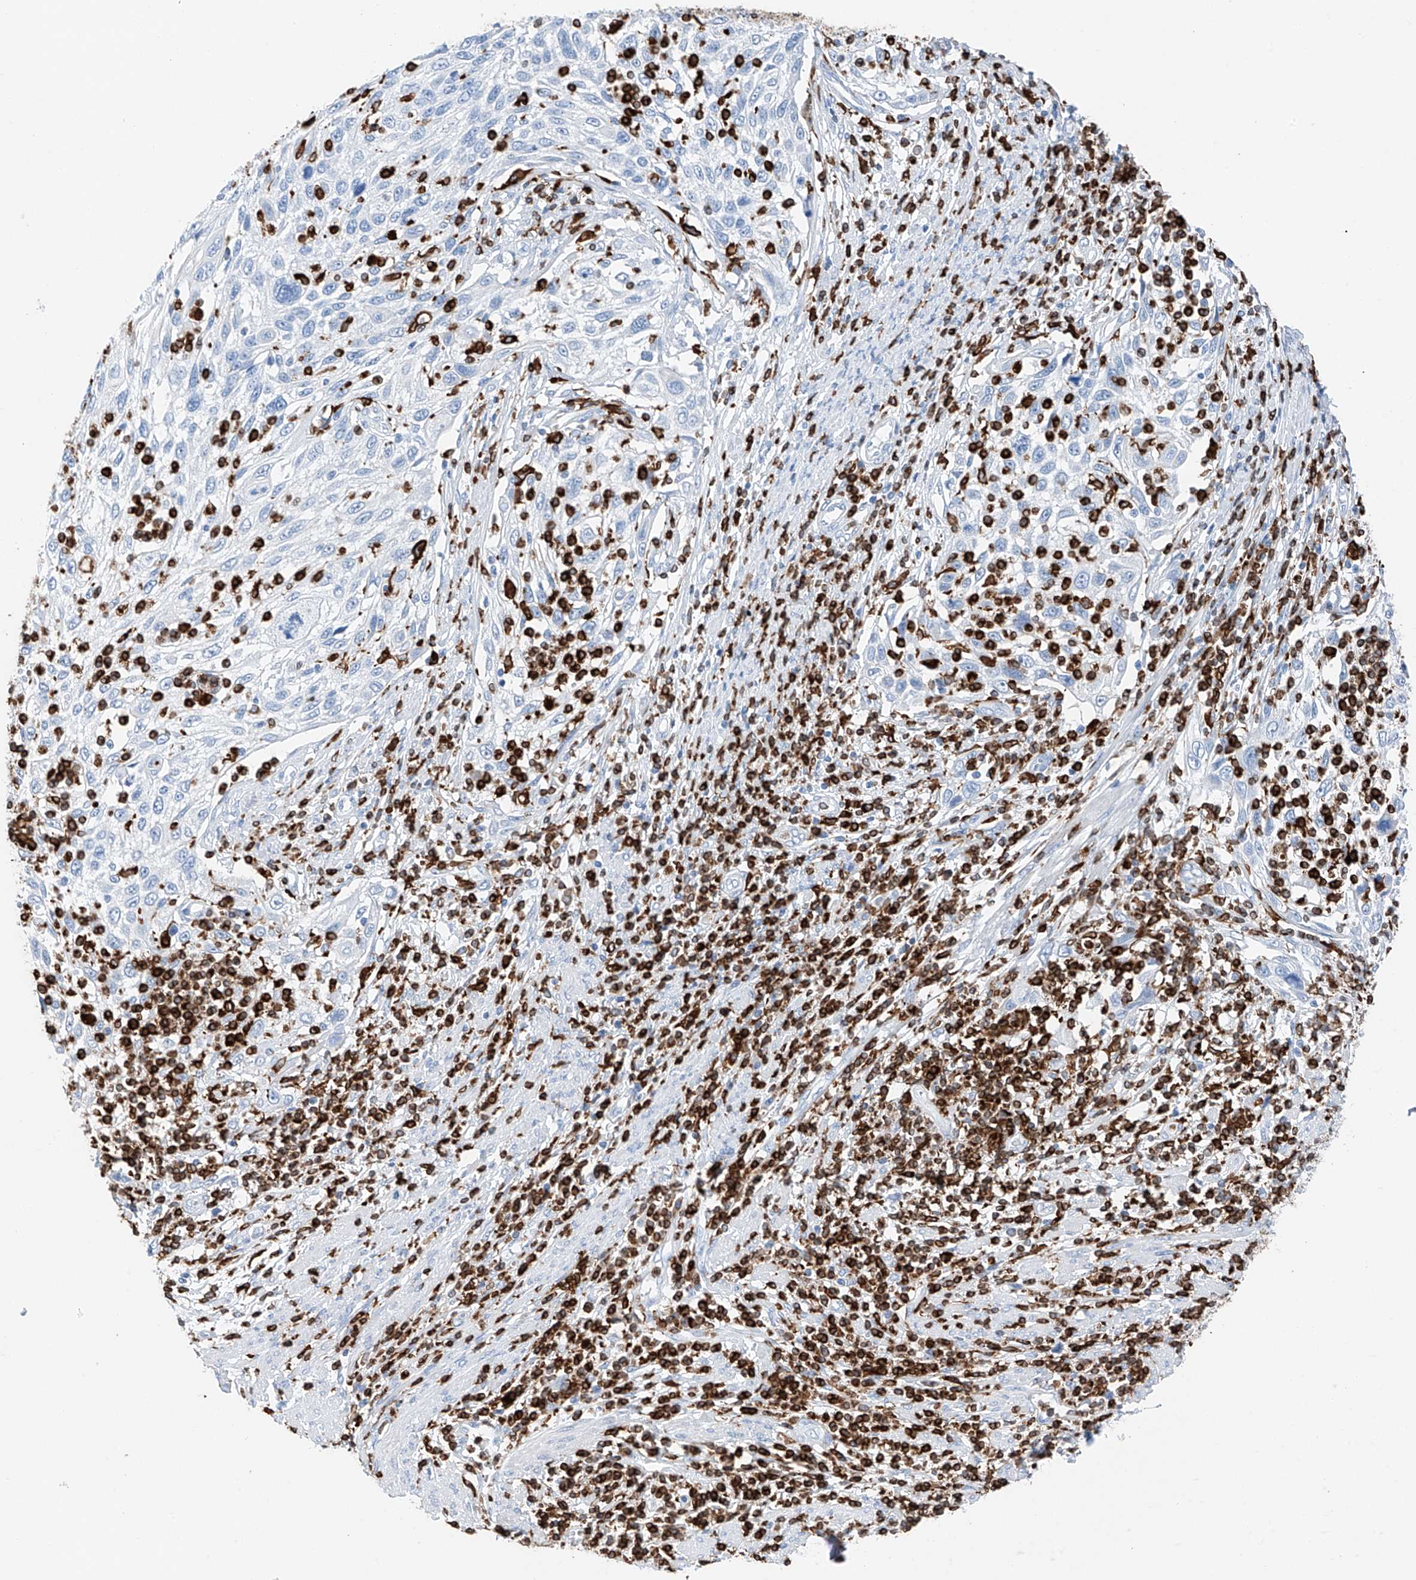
{"staining": {"intensity": "negative", "quantity": "none", "location": "none"}, "tissue": "cervical cancer", "cell_type": "Tumor cells", "image_type": "cancer", "snomed": [{"axis": "morphology", "description": "Squamous cell carcinoma, NOS"}, {"axis": "topography", "description": "Cervix"}], "caption": "Image shows no significant protein staining in tumor cells of cervical squamous cell carcinoma. (IHC, brightfield microscopy, high magnification).", "gene": "TBXAS1", "patient": {"sex": "female", "age": 70}}